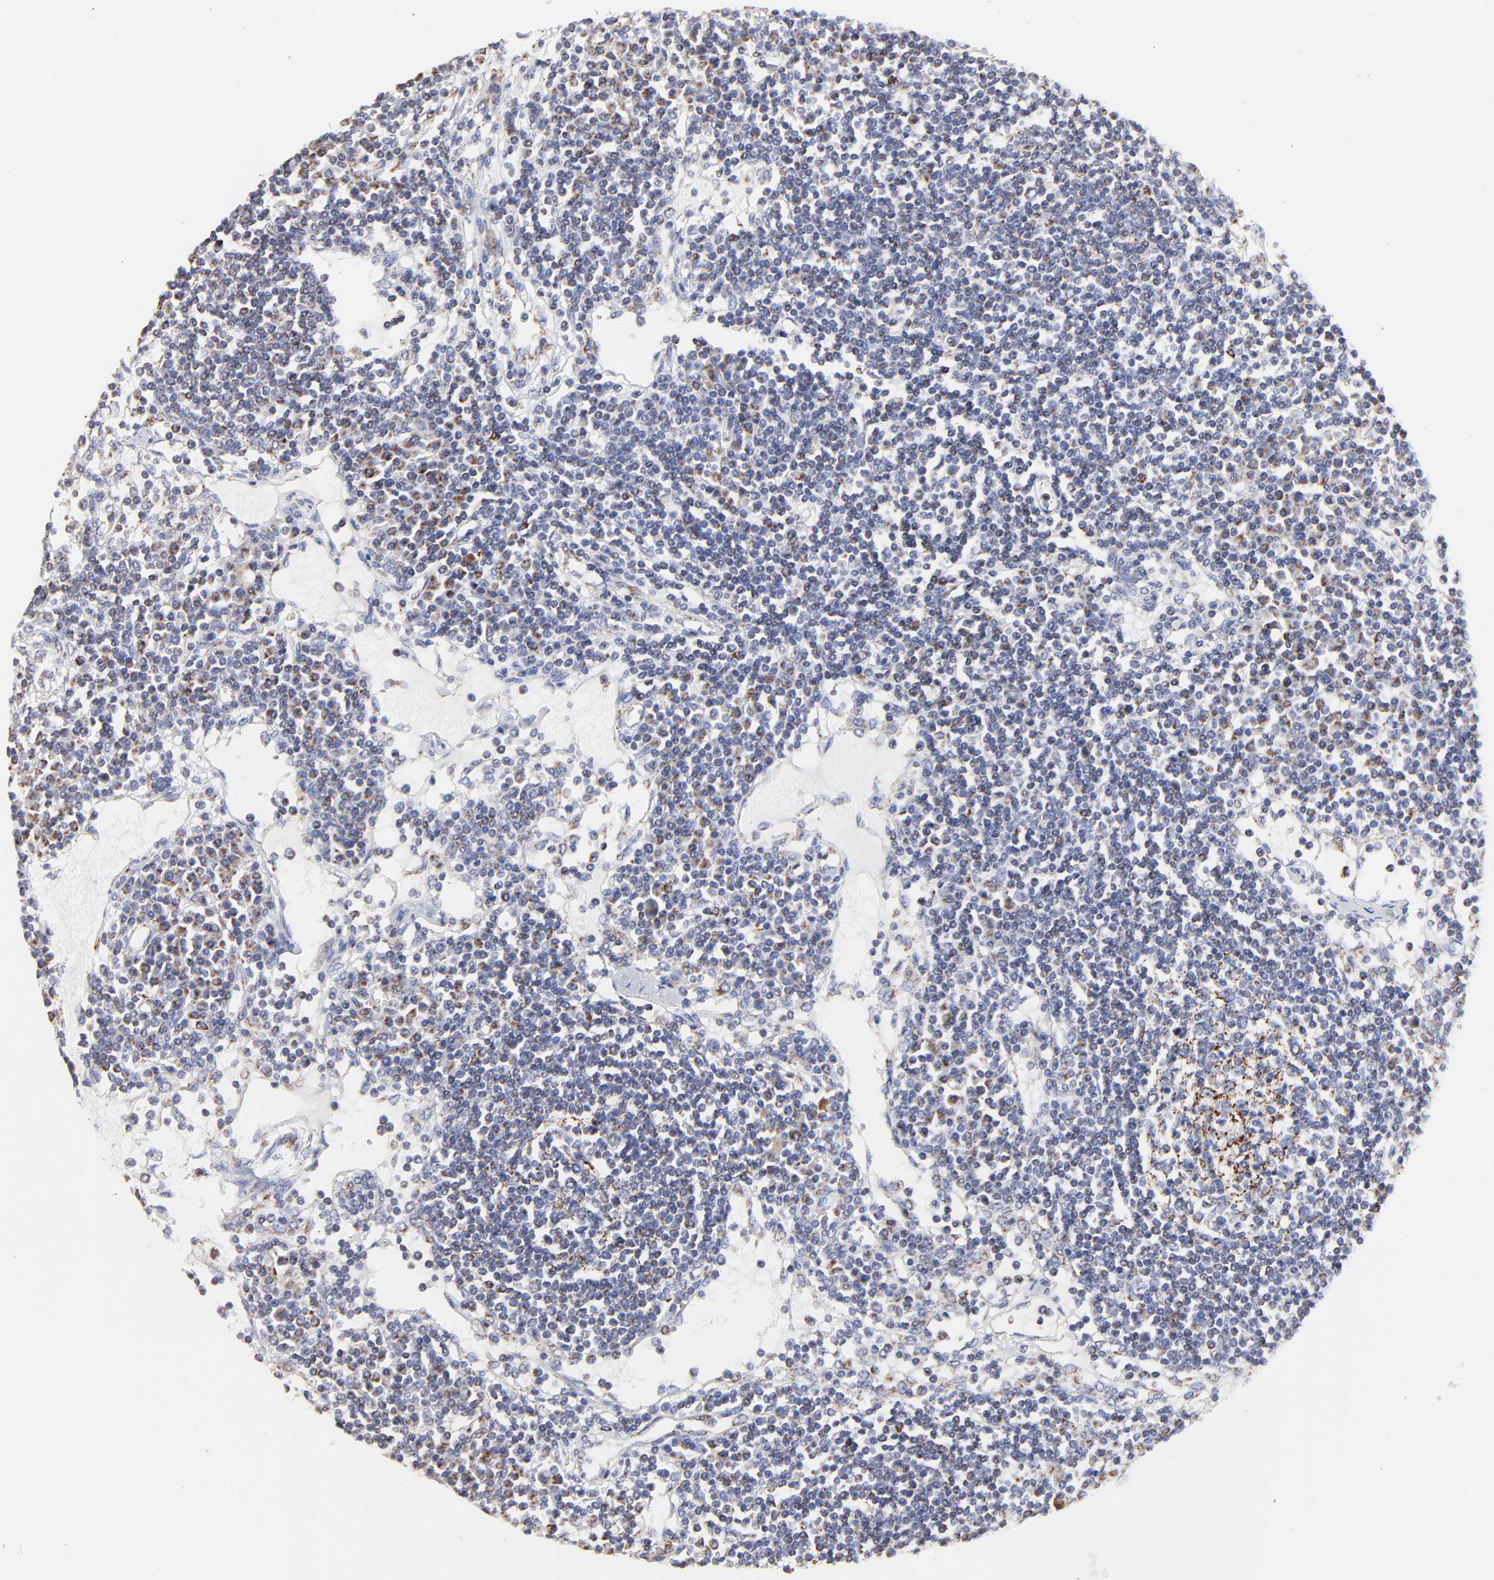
{"staining": {"intensity": "moderate", "quantity": "<25%", "location": "cytoplasmic/membranous"}, "tissue": "lymph node", "cell_type": "Germinal center cells", "image_type": "normal", "snomed": [{"axis": "morphology", "description": "Normal tissue, NOS"}, {"axis": "topography", "description": "Lymph node"}], "caption": "Approximately <25% of germinal center cells in benign lymph node reveal moderate cytoplasmic/membranous protein staining as visualized by brown immunohistochemical staining.", "gene": "PINK1", "patient": {"sex": "female", "age": 62}}